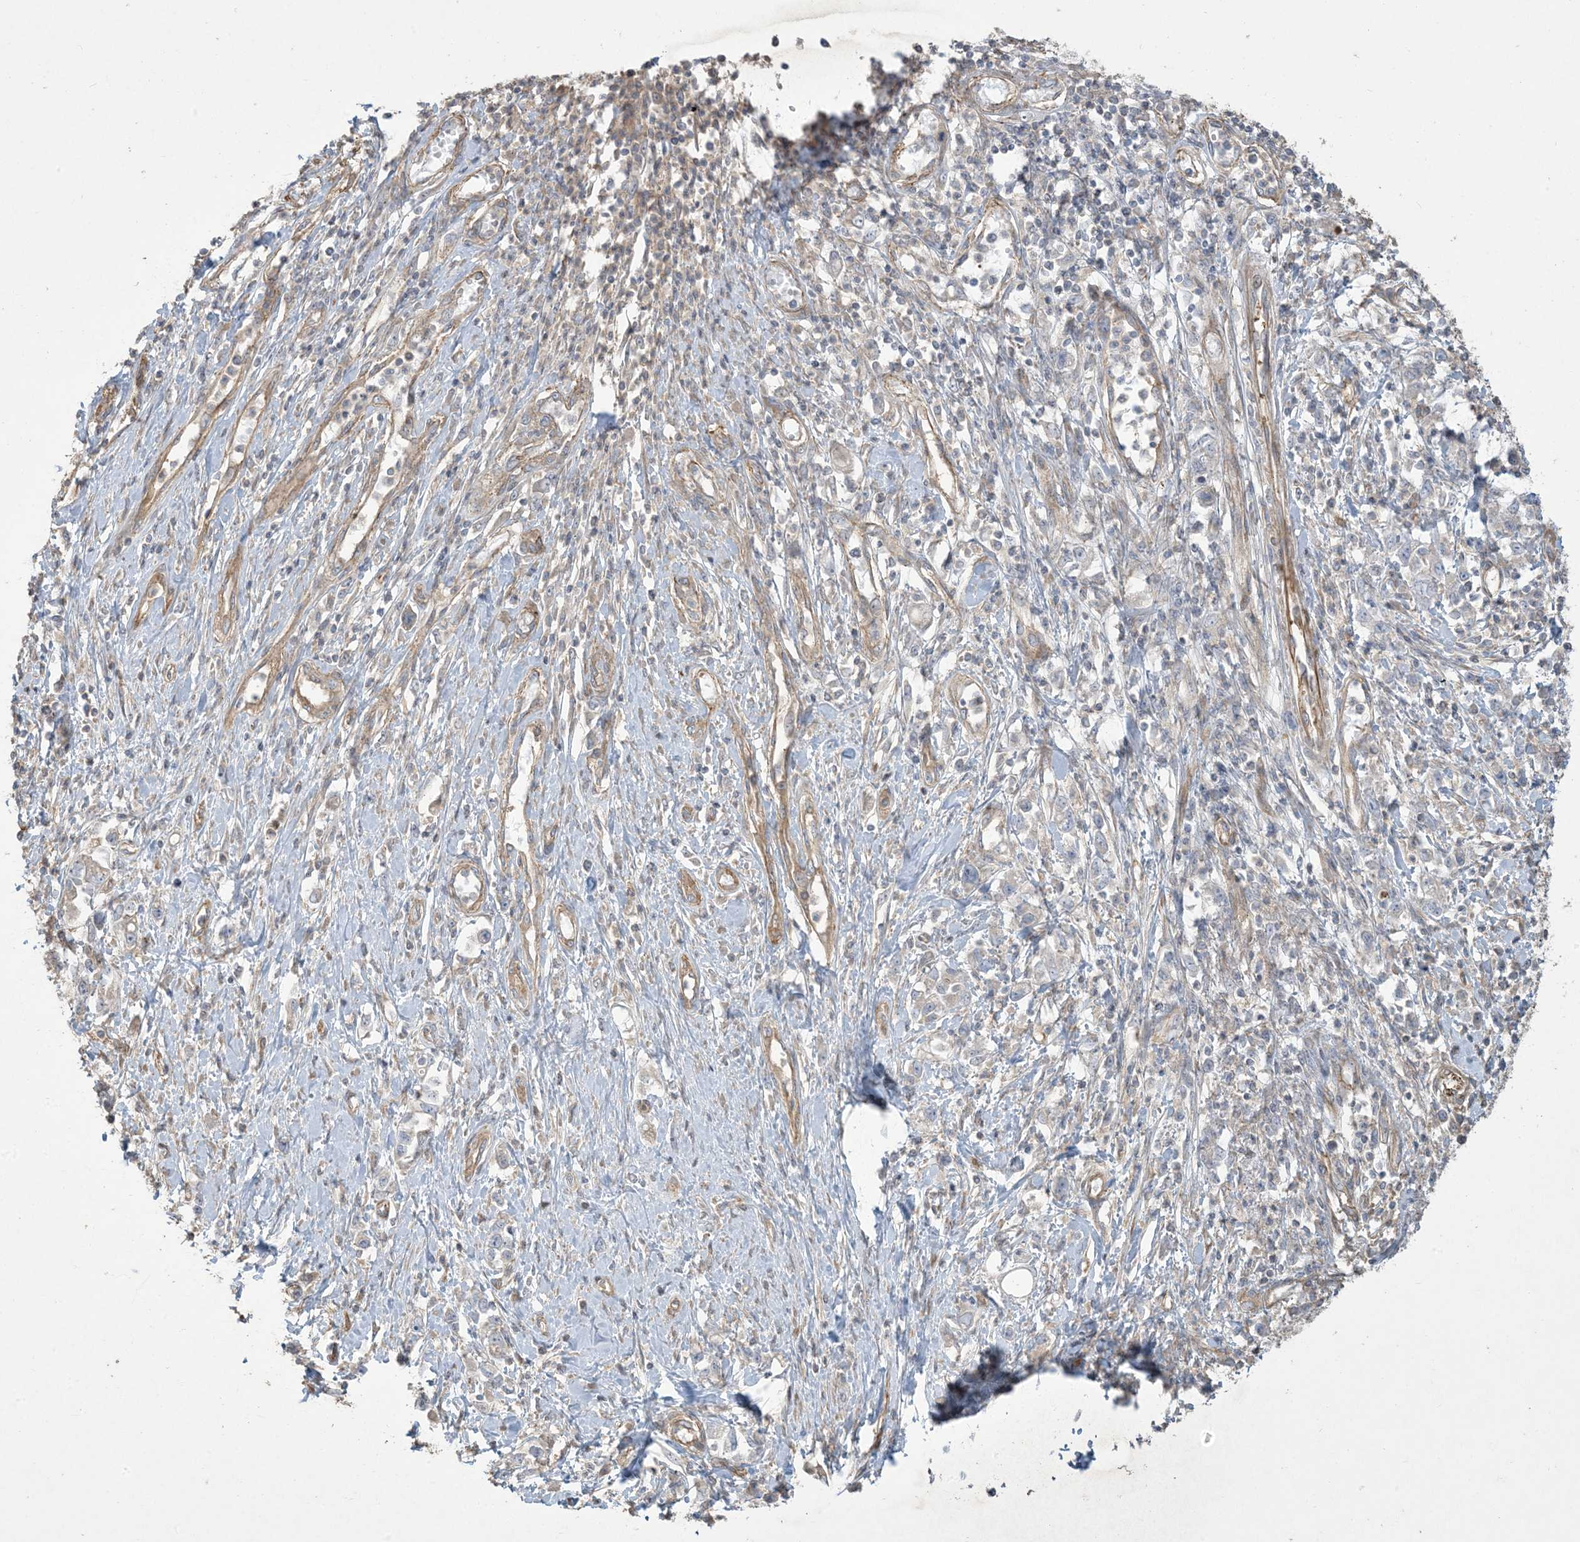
{"staining": {"intensity": "weak", "quantity": "<25%", "location": "cytoplasmic/membranous"}, "tissue": "stomach cancer", "cell_type": "Tumor cells", "image_type": "cancer", "snomed": [{"axis": "morphology", "description": "Adenocarcinoma, NOS"}, {"axis": "topography", "description": "Stomach"}], "caption": "A high-resolution image shows immunohistochemistry staining of stomach cancer, which exhibits no significant staining in tumor cells. (Stains: DAB (3,3'-diaminobenzidine) IHC with hematoxylin counter stain, Microscopy: brightfield microscopy at high magnification).", "gene": "KLHL18", "patient": {"sex": "female", "age": 76}}